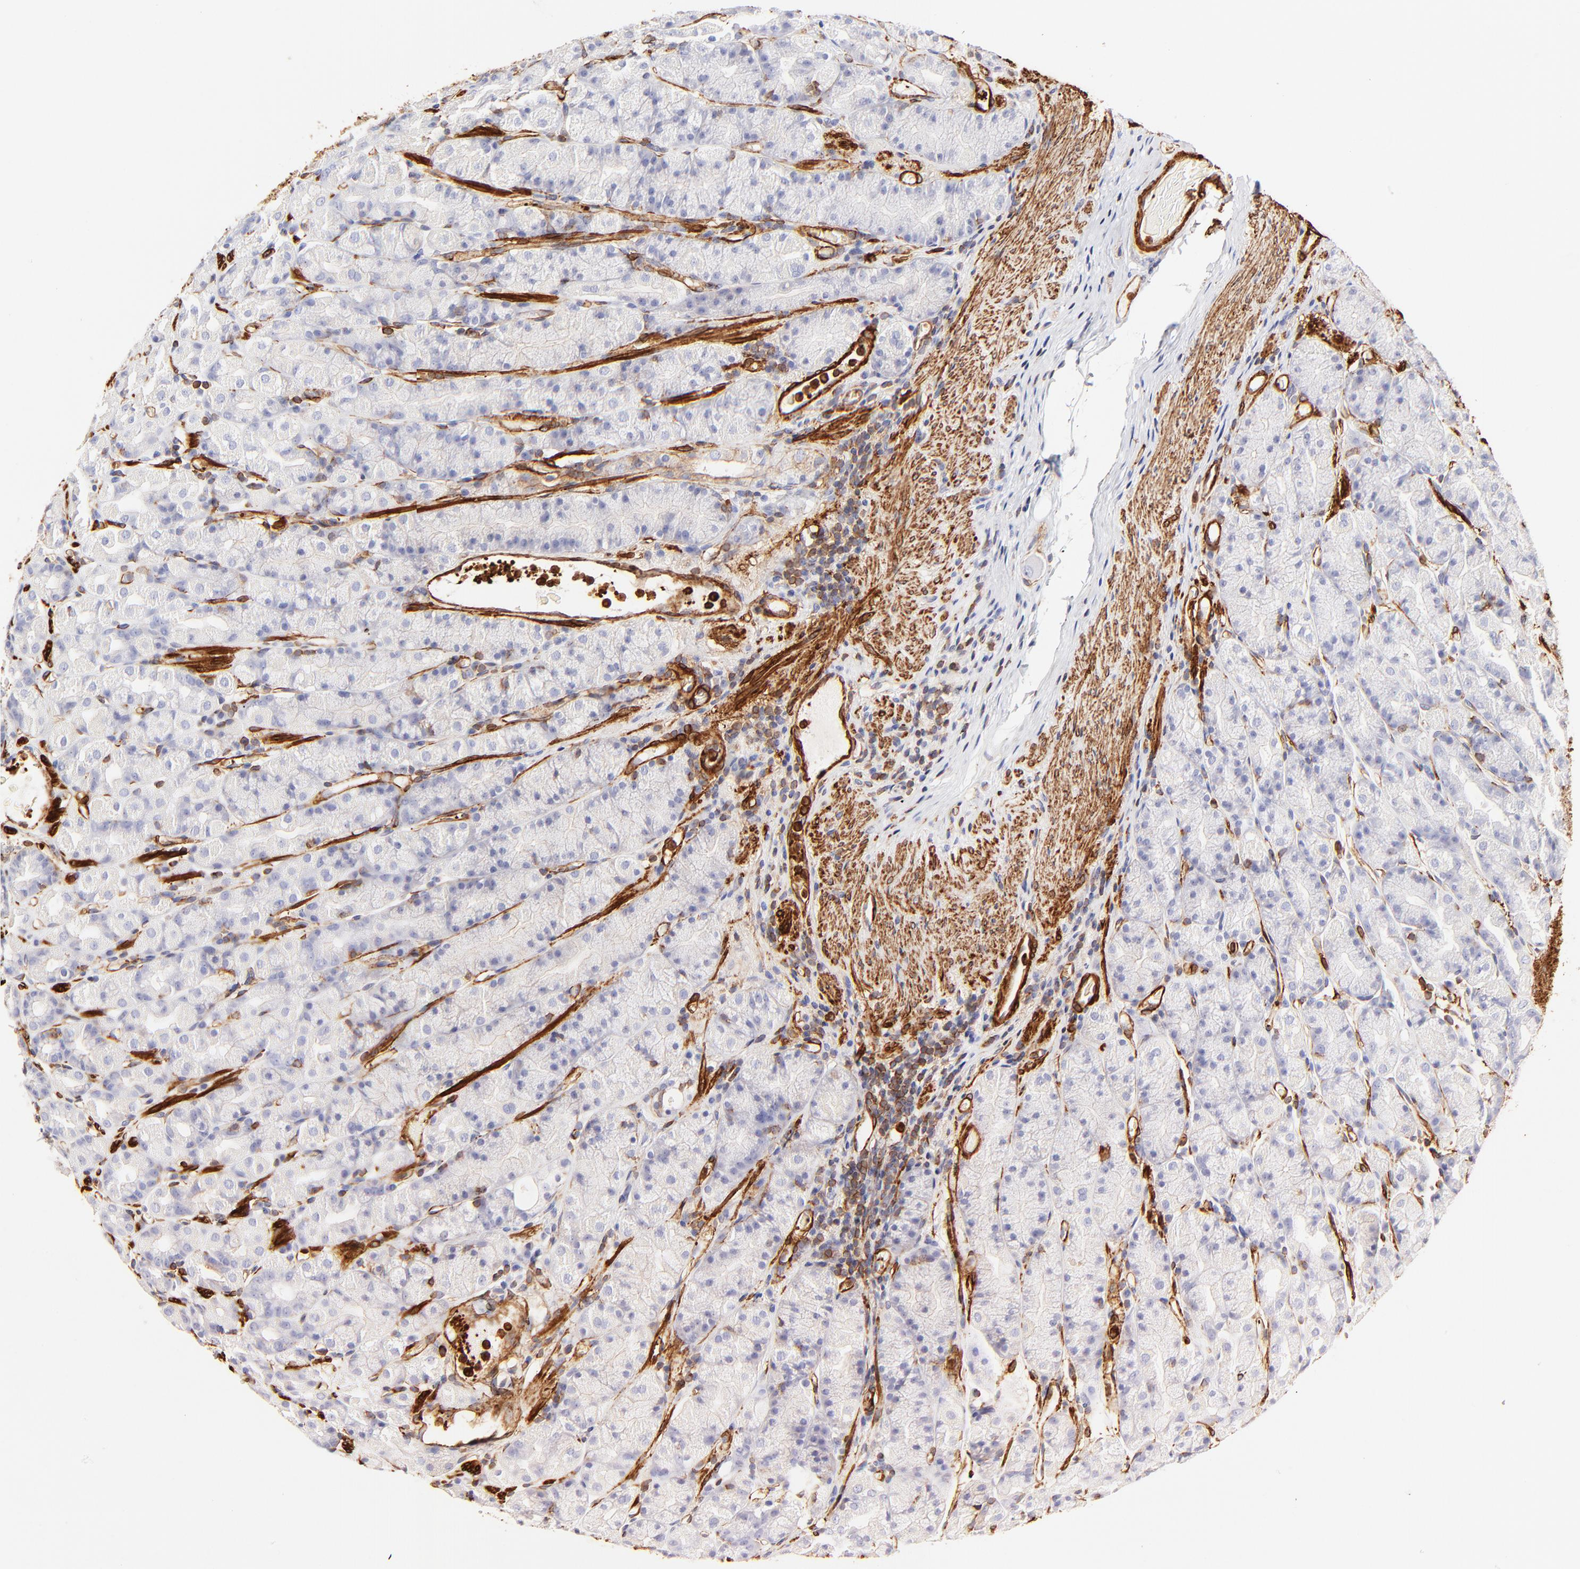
{"staining": {"intensity": "negative", "quantity": "none", "location": "none"}, "tissue": "stomach", "cell_type": "Glandular cells", "image_type": "normal", "snomed": [{"axis": "morphology", "description": "Normal tissue, NOS"}, {"axis": "topography", "description": "Stomach, upper"}], "caption": "Glandular cells are negative for brown protein staining in unremarkable stomach. (Stains: DAB IHC with hematoxylin counter stain, Microscopy: brightfield microscopy at high magnification).", "gene": "FLNA", "patient": {"sex": "male", "age": 68}}